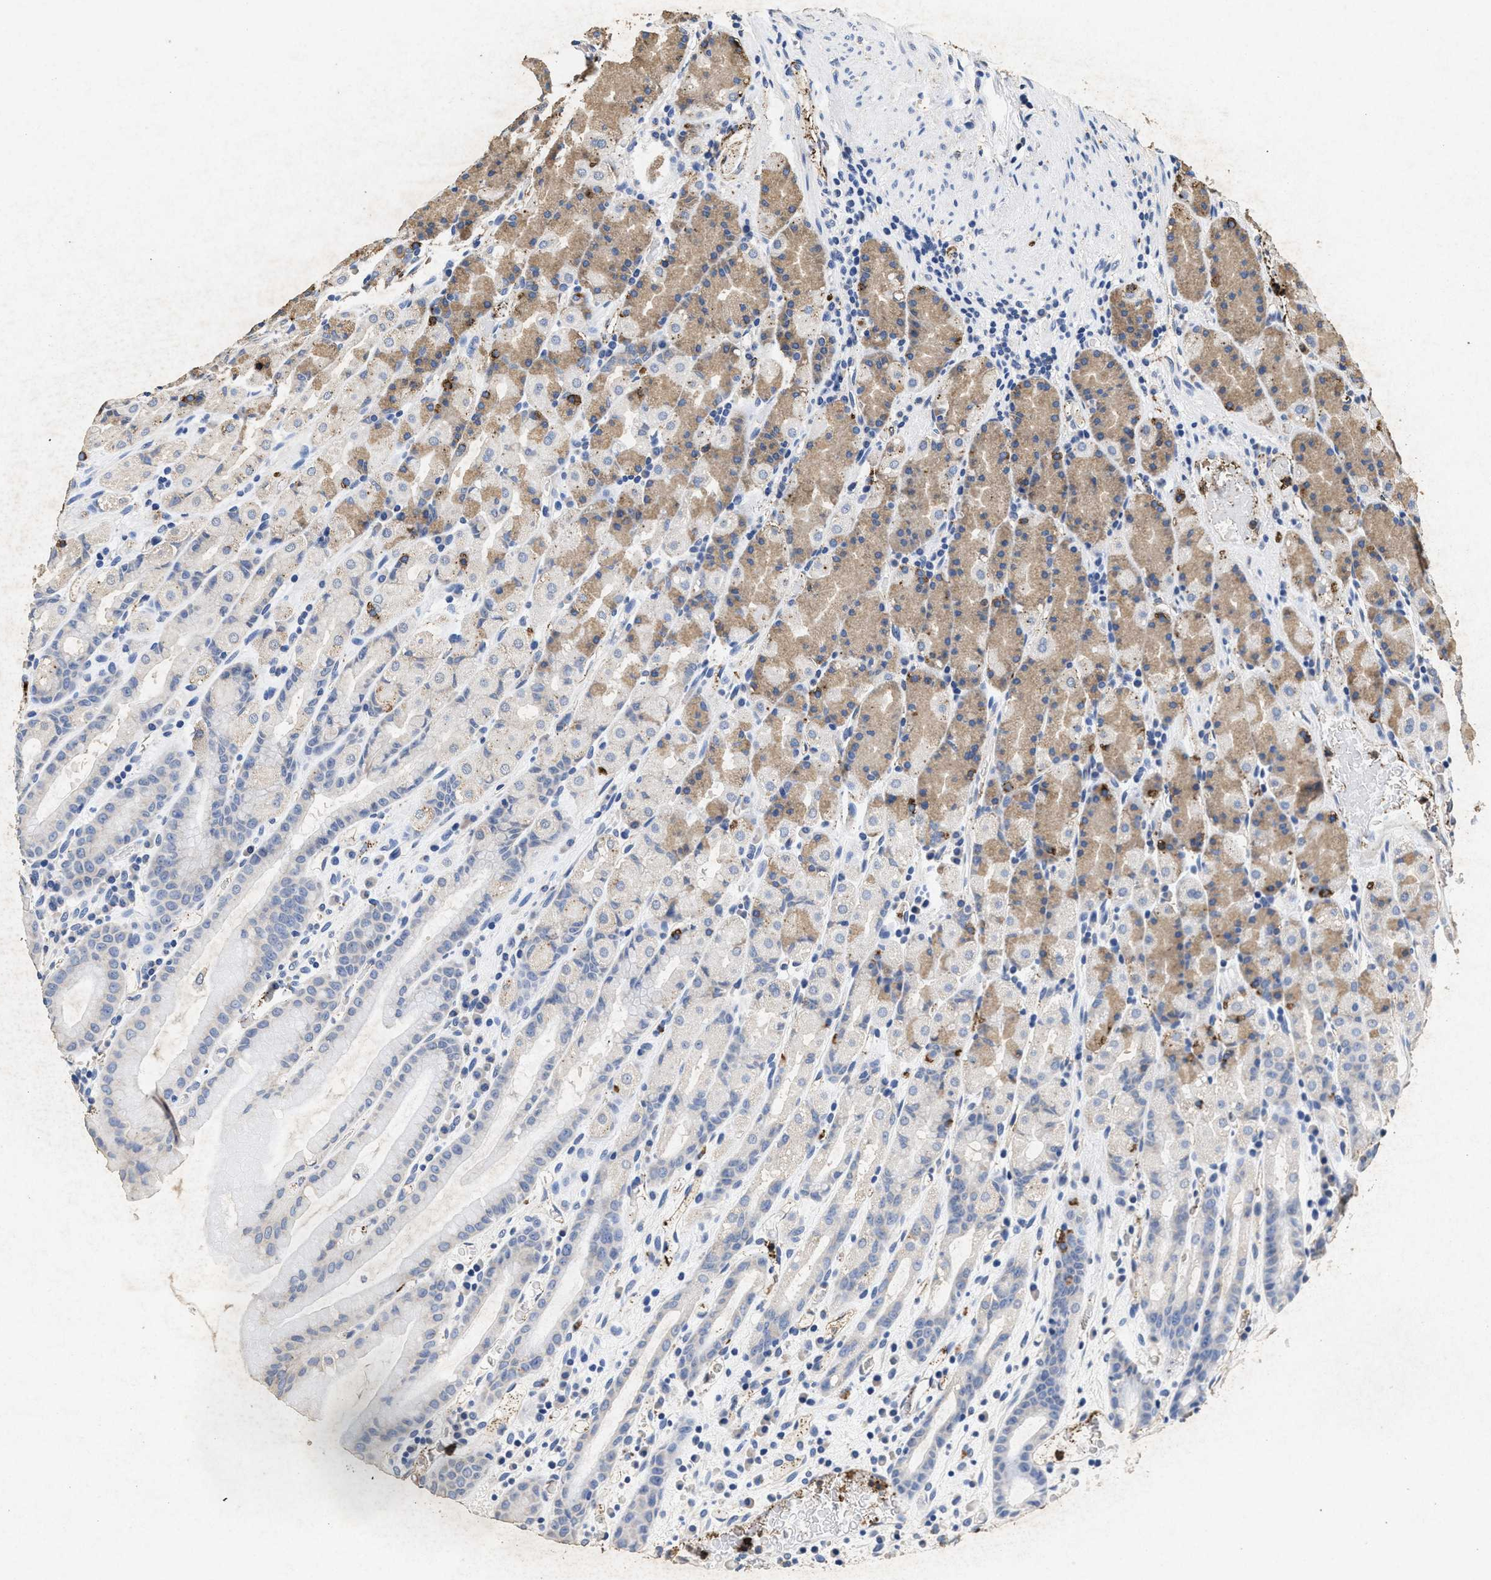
{"staining": {"intensity": "weak", "quantity": "25%-75%", "location": "cytoplasmic/membranous"}, "tissue": "stomach", "cell_type": "Glandular cells", "image_type": "normal", "snomed": [{"axis": "morphology", "description": "Normal tissue, NOS"}, {"axis": "topography", "description": "Stomach, upper"}], "caption": "High-power microscopy captured an IHC micrograph of normal stomach, revealing weak cytoplasmic/membranous positivity in about 25%-75% of glandular cells.", "gene": "LTB4R2", "patient": {"sex": "male", "age": 68}}